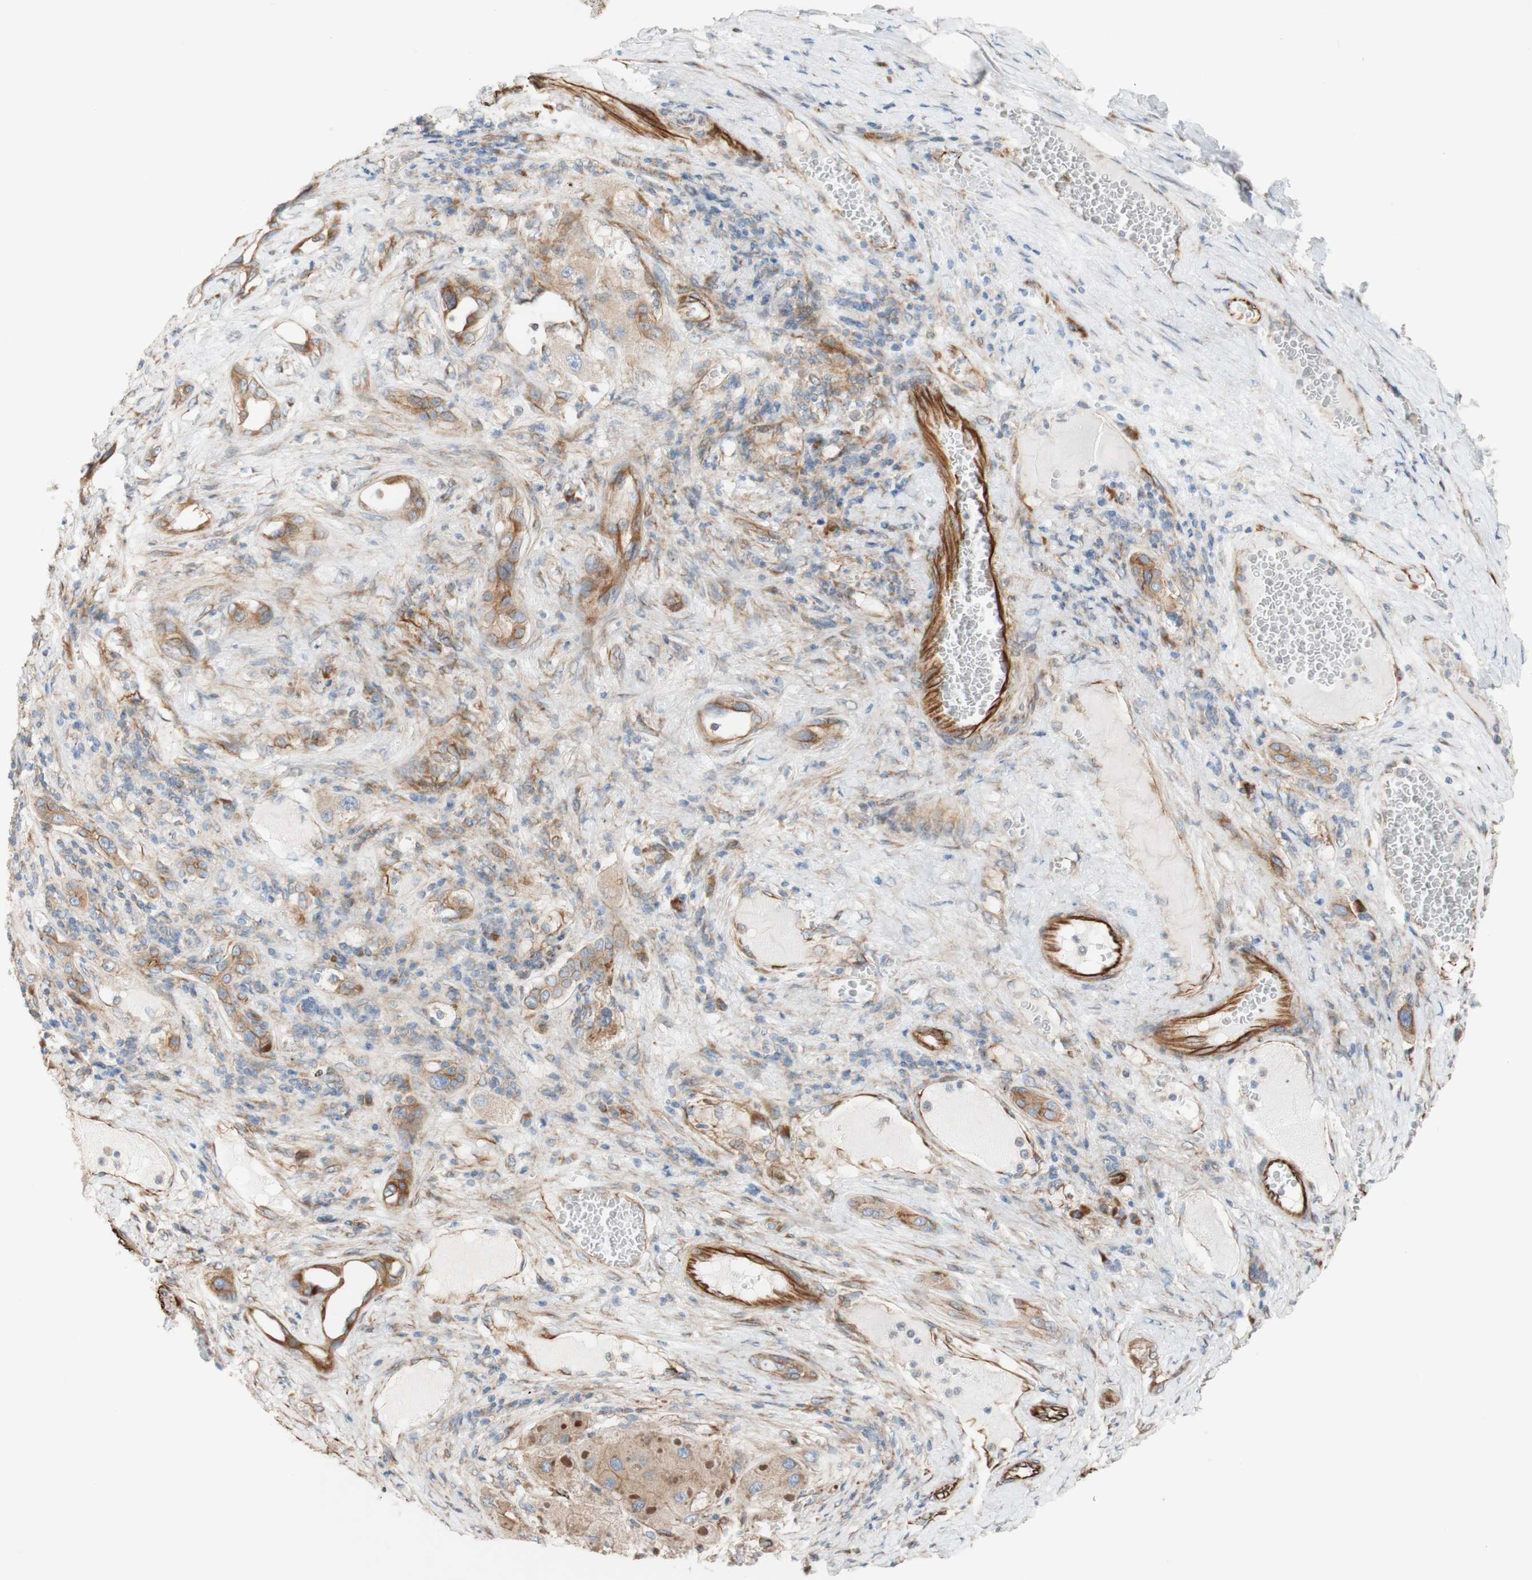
{"staining": {"intensity": "moderate", "quantity": ">75%", "location": "cytoplasmic/membranous"}, "tissue": "liver cancer", "cell_type": "Tumor cells", "image_type": "cancer", "snomed": [{"axis": "morphology", "description": "Carcinoma, Hepatocellular, NOS"}, {"axis": "topography", "description": "Liver"}], "caption": "A brown stain labels moderate cytoplasmic/membranous staining of a protein in human liver cancer tumor cells.", "gene": "C1orf43", "patient": {"sex": "female", "age": 73}}